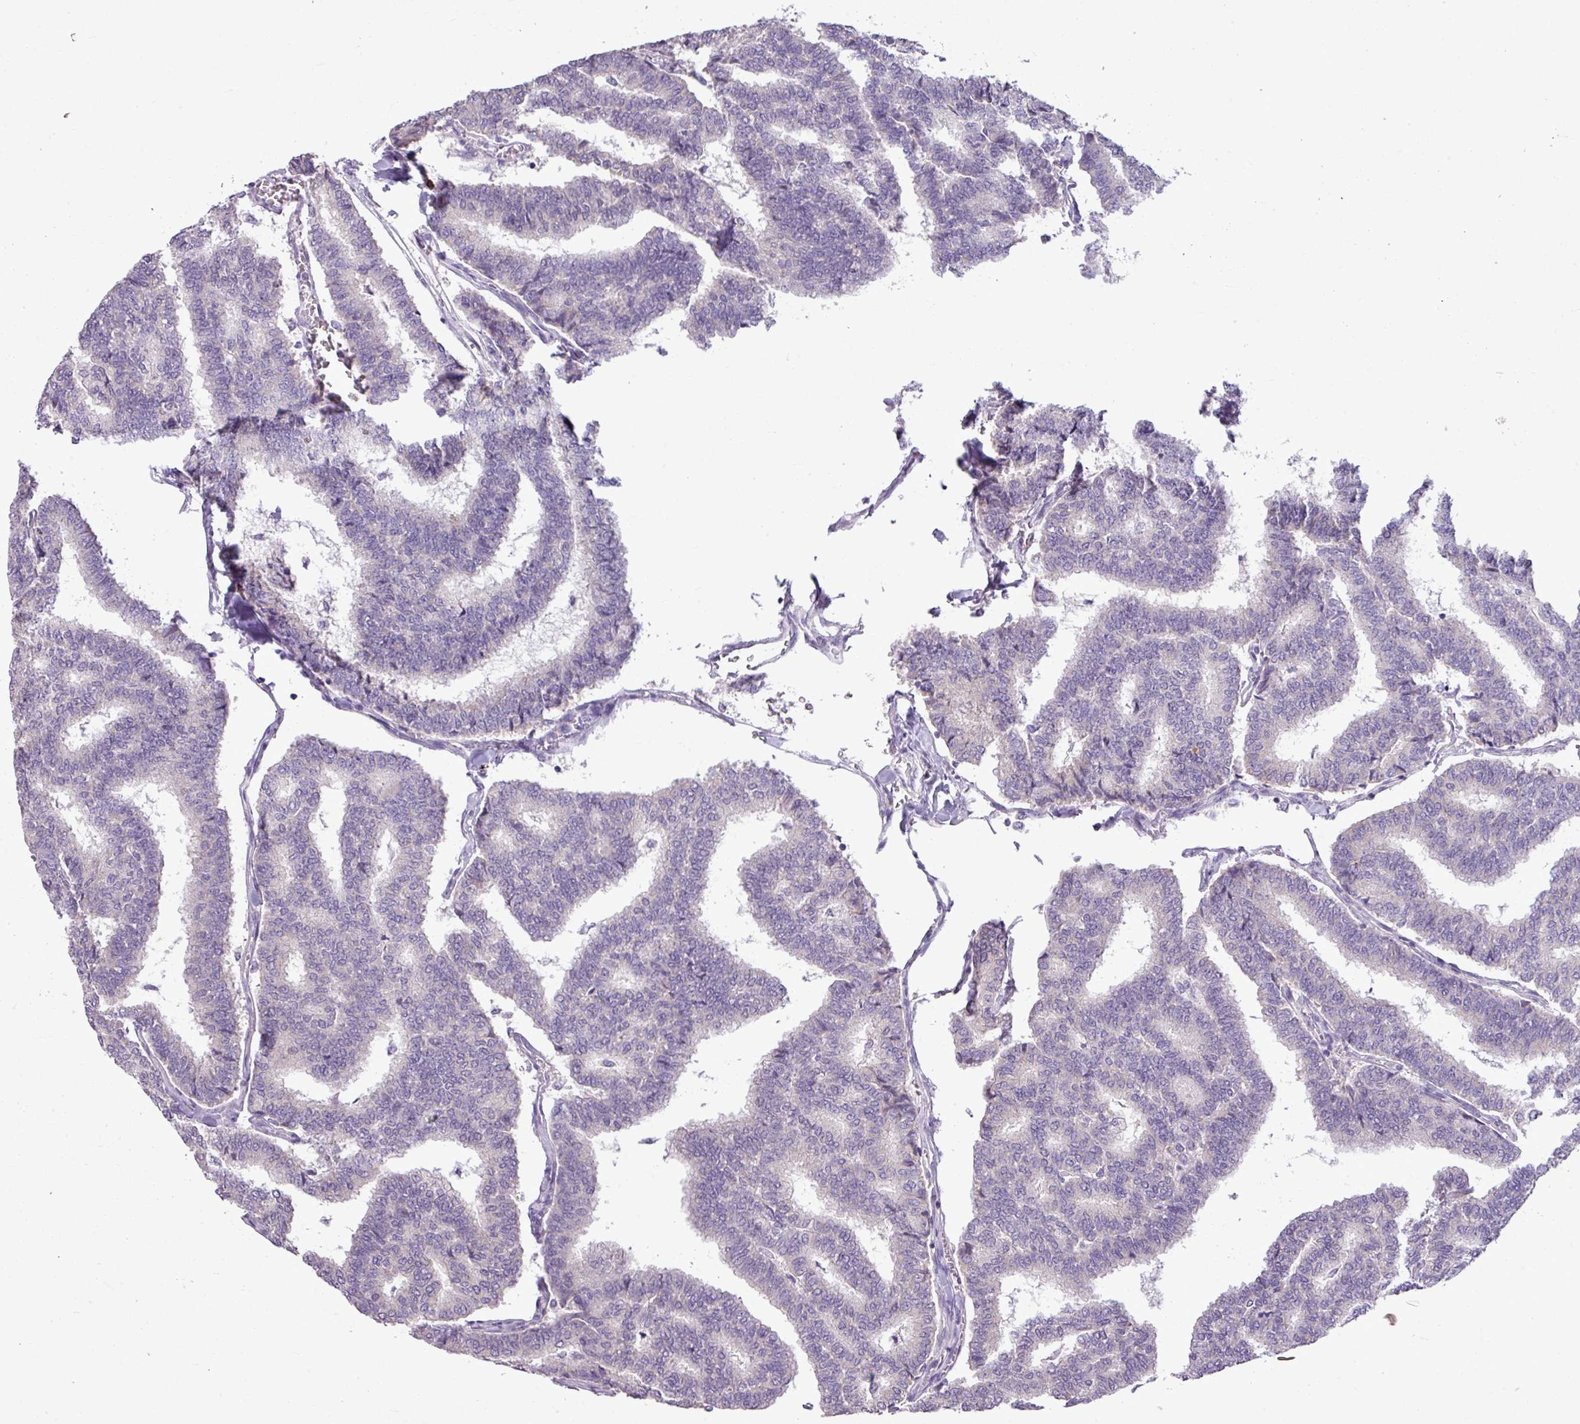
{"staining": {"intensity": "negative", "quantity": "none", "location": "none"}, "tissue": "thyroid cancer", "cell_type": "Tumor cells", "image_type": "cancer", "snomed": [{"axis": "morphology", "description": "Papillary adenocarcinoma, NOS"}, {"axis": "topography", "description": "Thyroid gland"}], "caption": "Tumor cells are negative for protein expression in human papillary adenocarcinoma (thyroid).", "gene": "IL17A", "patient": {"sex": "female", "age": 35}}